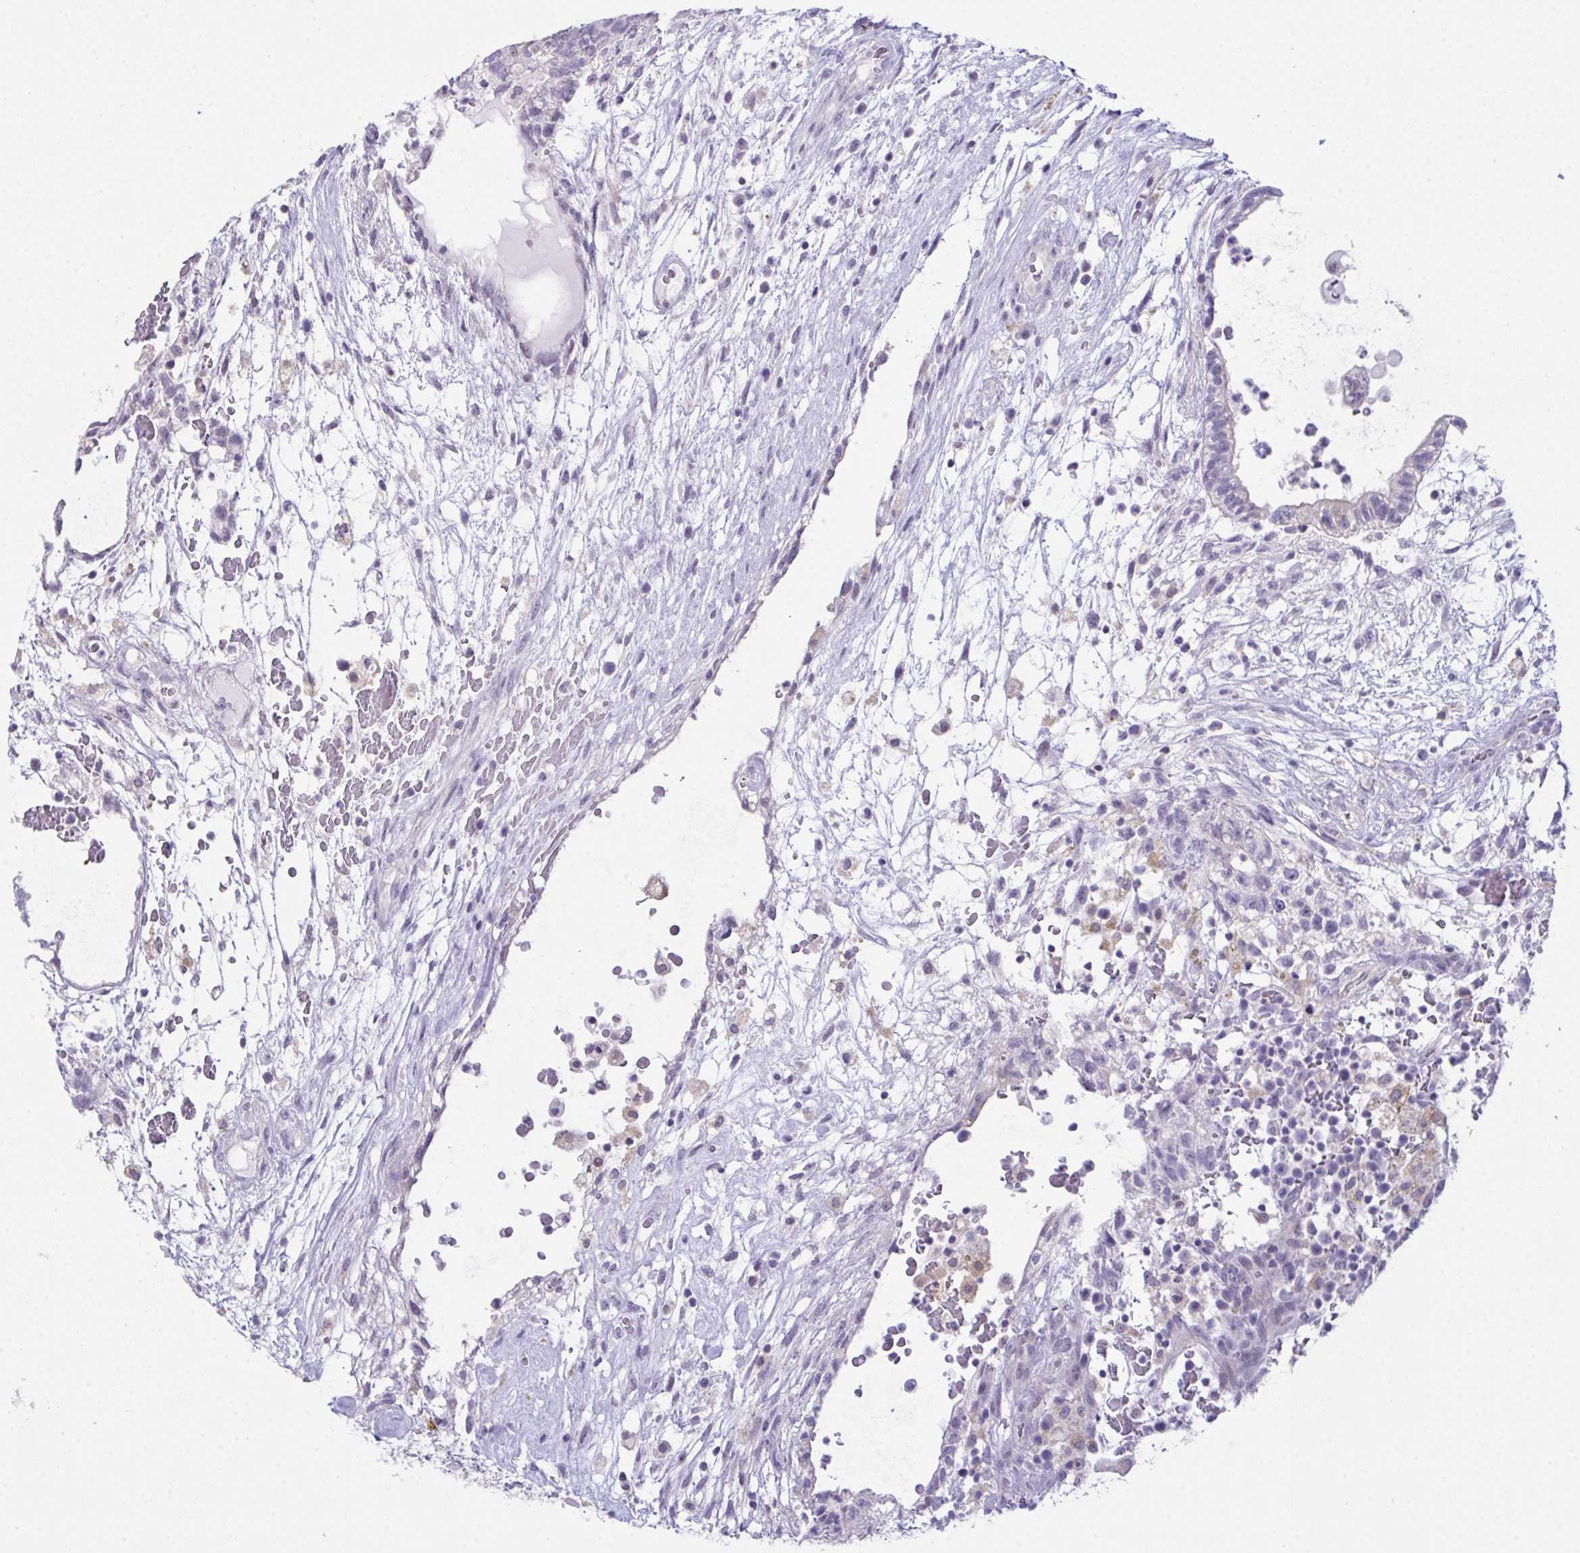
{"staining": {"intensity": "negative", "quantity": "none", "location": "none"}, "tissue": "testis cancer", "cell_type": "Tumor cells", "image_type": "cancer", "snomed": [{"axis": "morphology", "description": "Carcinoma, Embryonal, NOS"}, {"axis": "topography", "description": "Testis"}], "caption": "Tumor cells show no significant expression in embryonal carcinoma (testis).", "gene": "ATP6V0D2", "patient": {"sex": "male", "age": 32}}